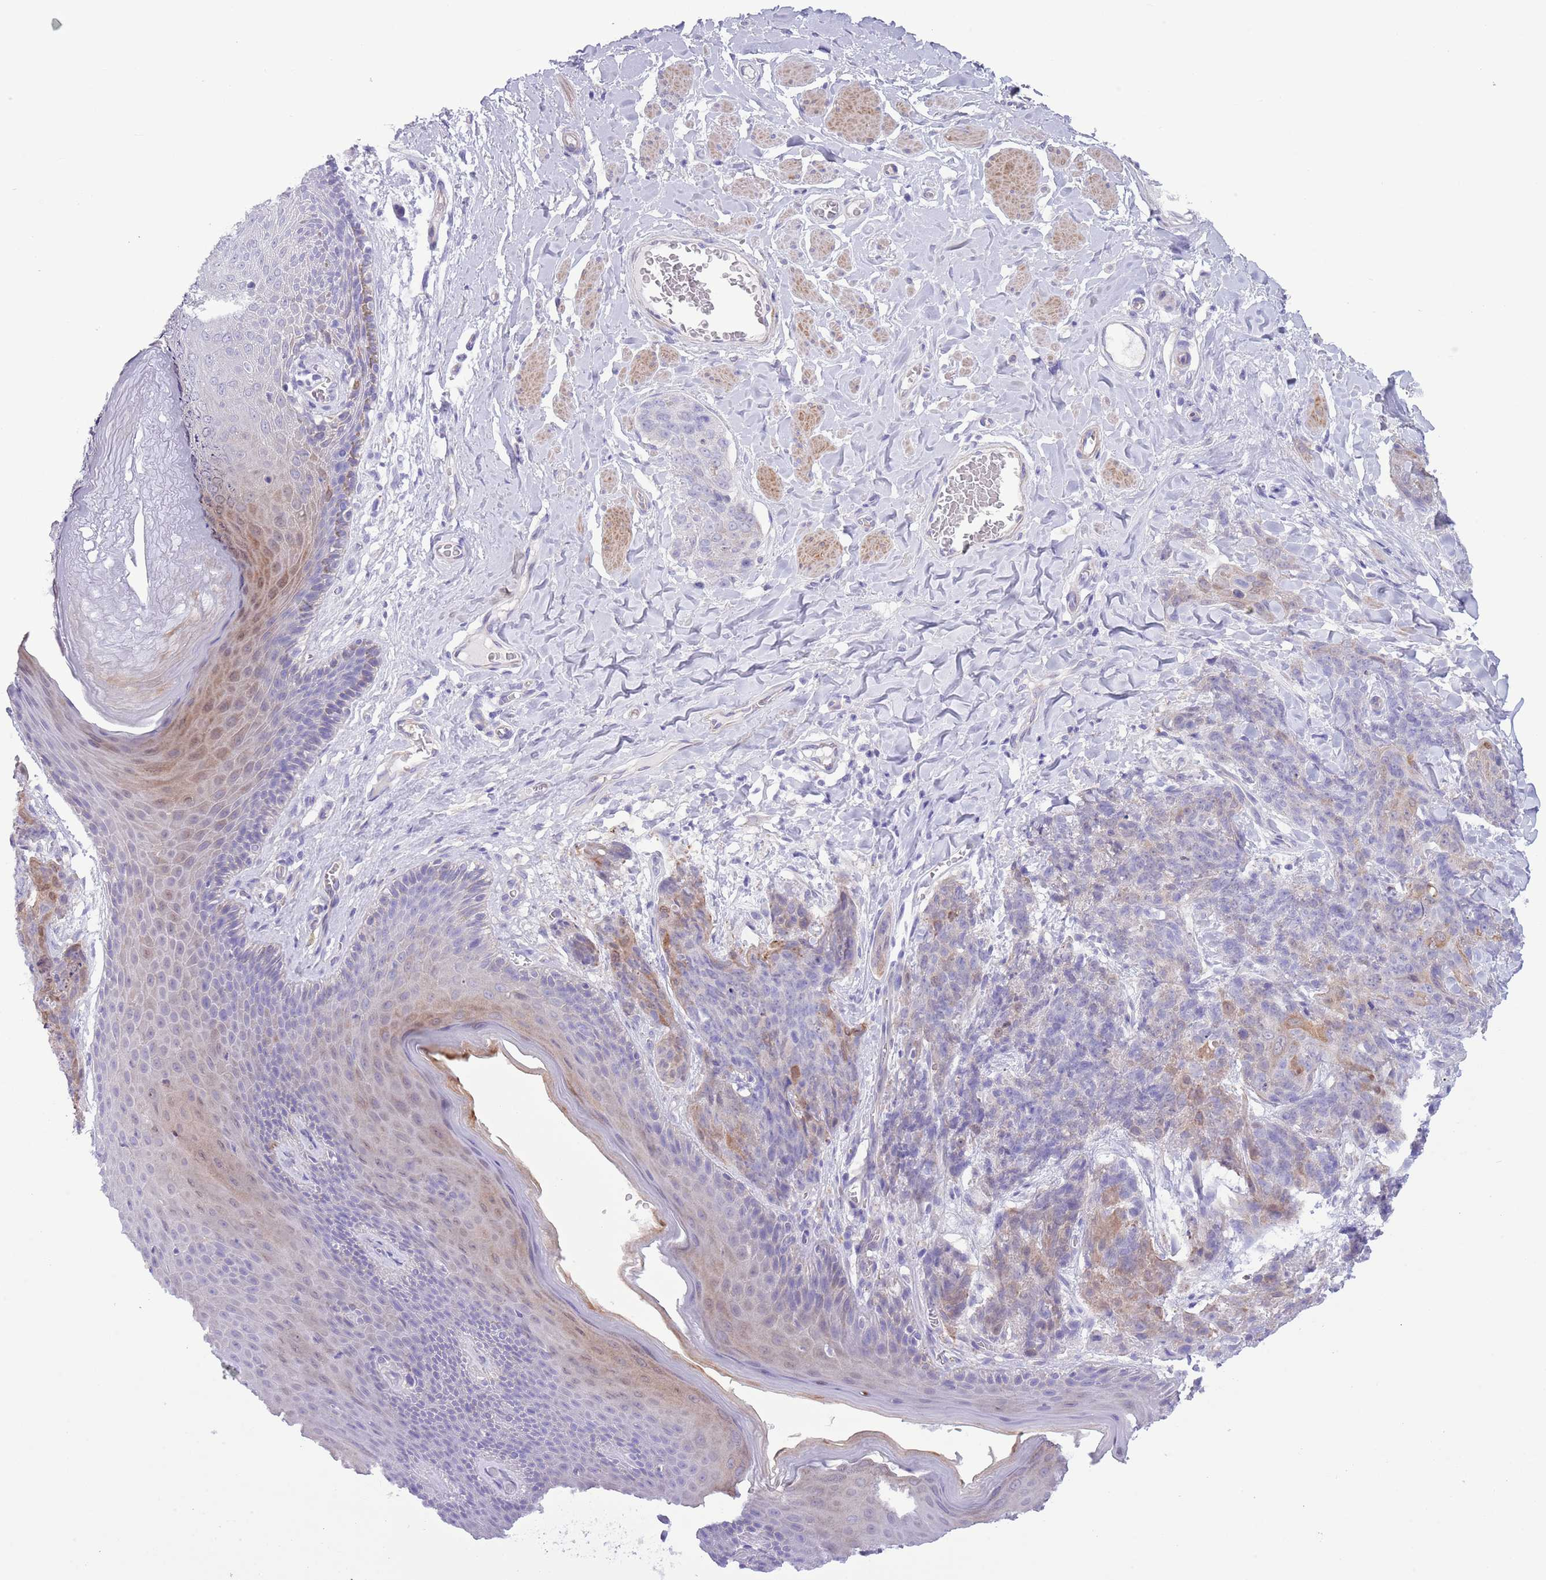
{"staining": {"intensity": "weak", "quantity": "<25%", "location": "cytoplasmic/membranous"}, "tissue": "skin cancer", "cell_type": "Tumor cells", "image_type": "cancer", "snomed": [{"axis": "morphology", "description": "Squamous cell carcinoma, NOS"}, {"axis": "topography", "description": "Skin"}, {"axis": "topography", "description": "Vulva"}], "caption": "The photomicrograph demonstrates no staining of tumor cells in skin cancer (squamous cell carcinoma).", "gene": "OR6M1", "patient": {"sex": "female", "age": 85}}